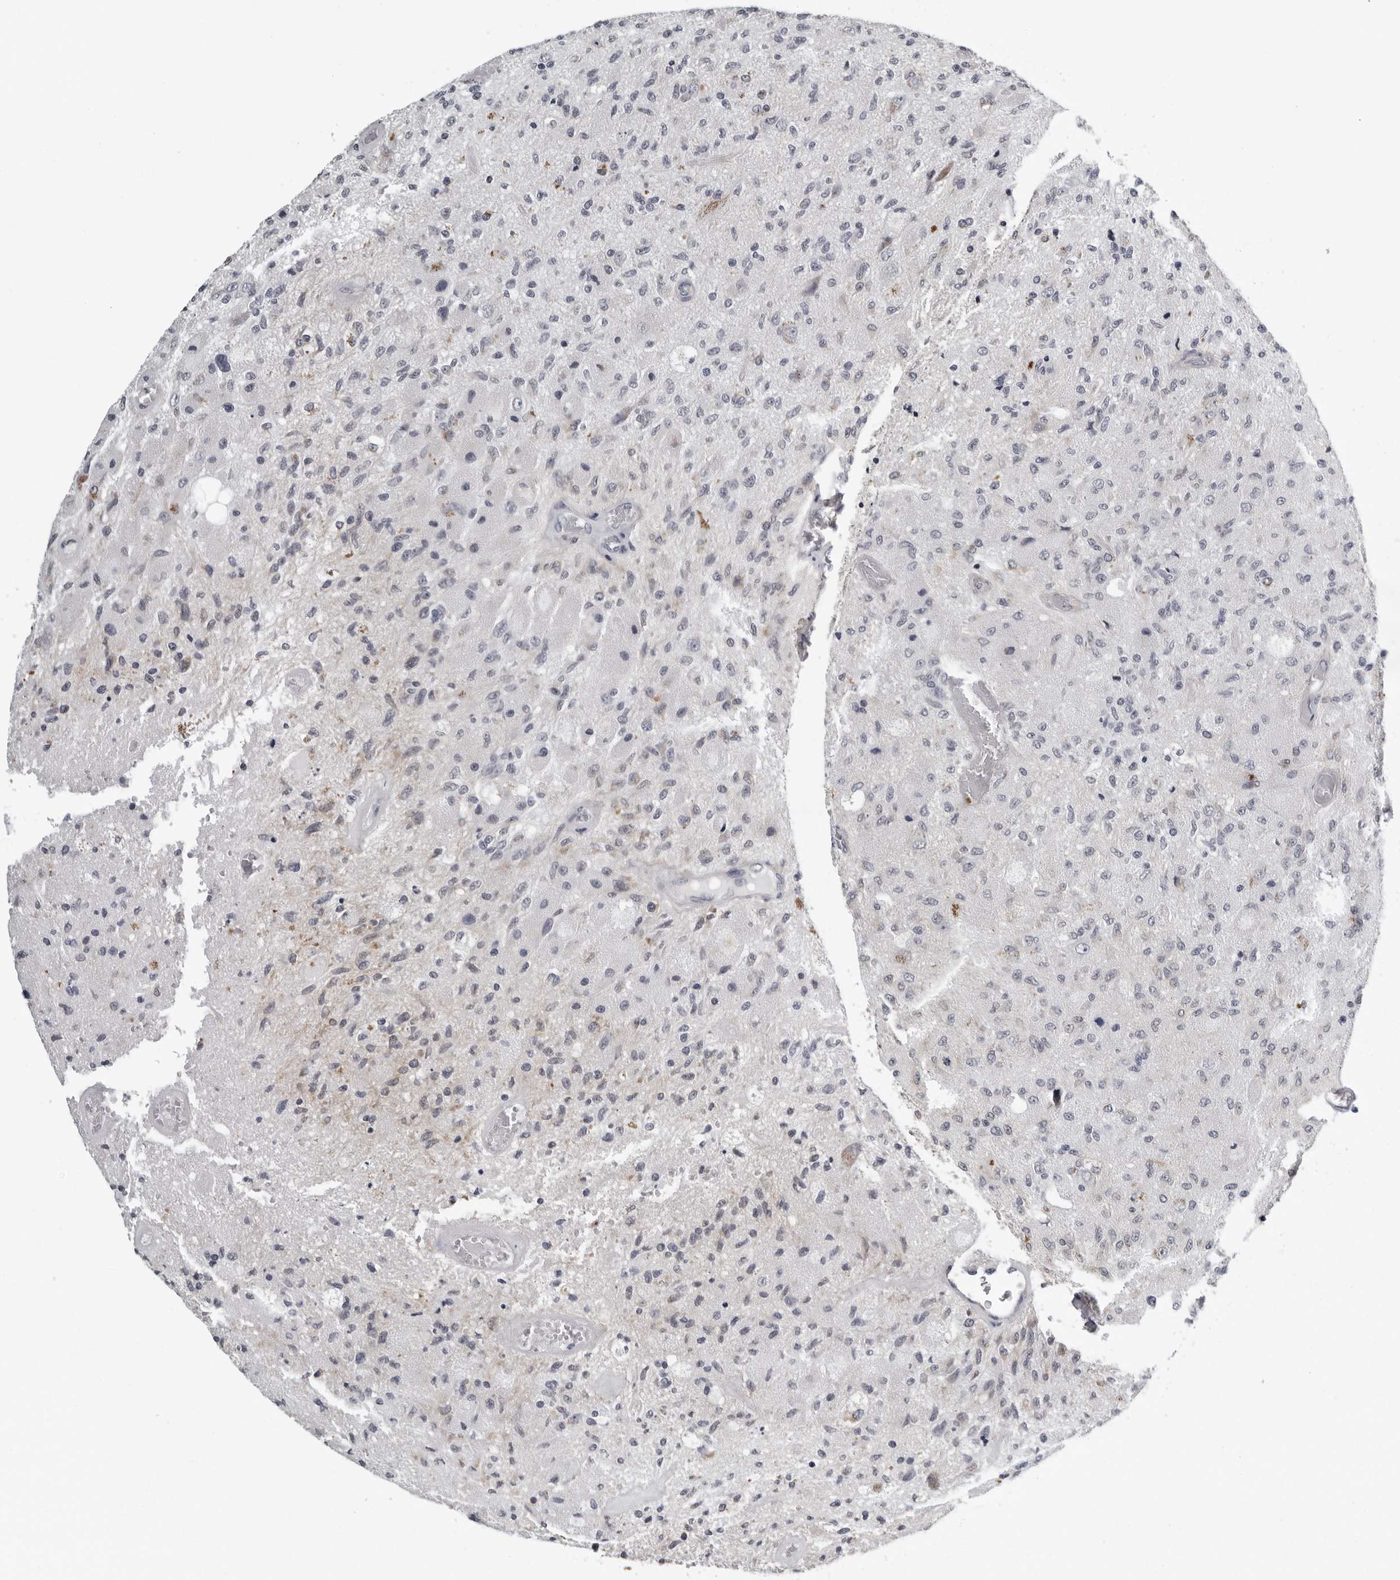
{"staining": {"intensity": "negative", "quantity": "none", "location": "none"}, "tissue": "glioma", "cell_type": "Tumor cells", "image_type": "cancer", "snomed": [{"axis": "morphology", "description": "Normal tissue, NOS"}, {"axis": "morphology", "description": "Glioma, malignant, High grade"}, {"axis": "topography", "description": "Cerebral cortex"}], "caption": "Immunohistochemistry of human glioma demonstrates no expression in tumor cells.", "gene": "CPT2", "patient": {"sex": "male", "age": 77}}